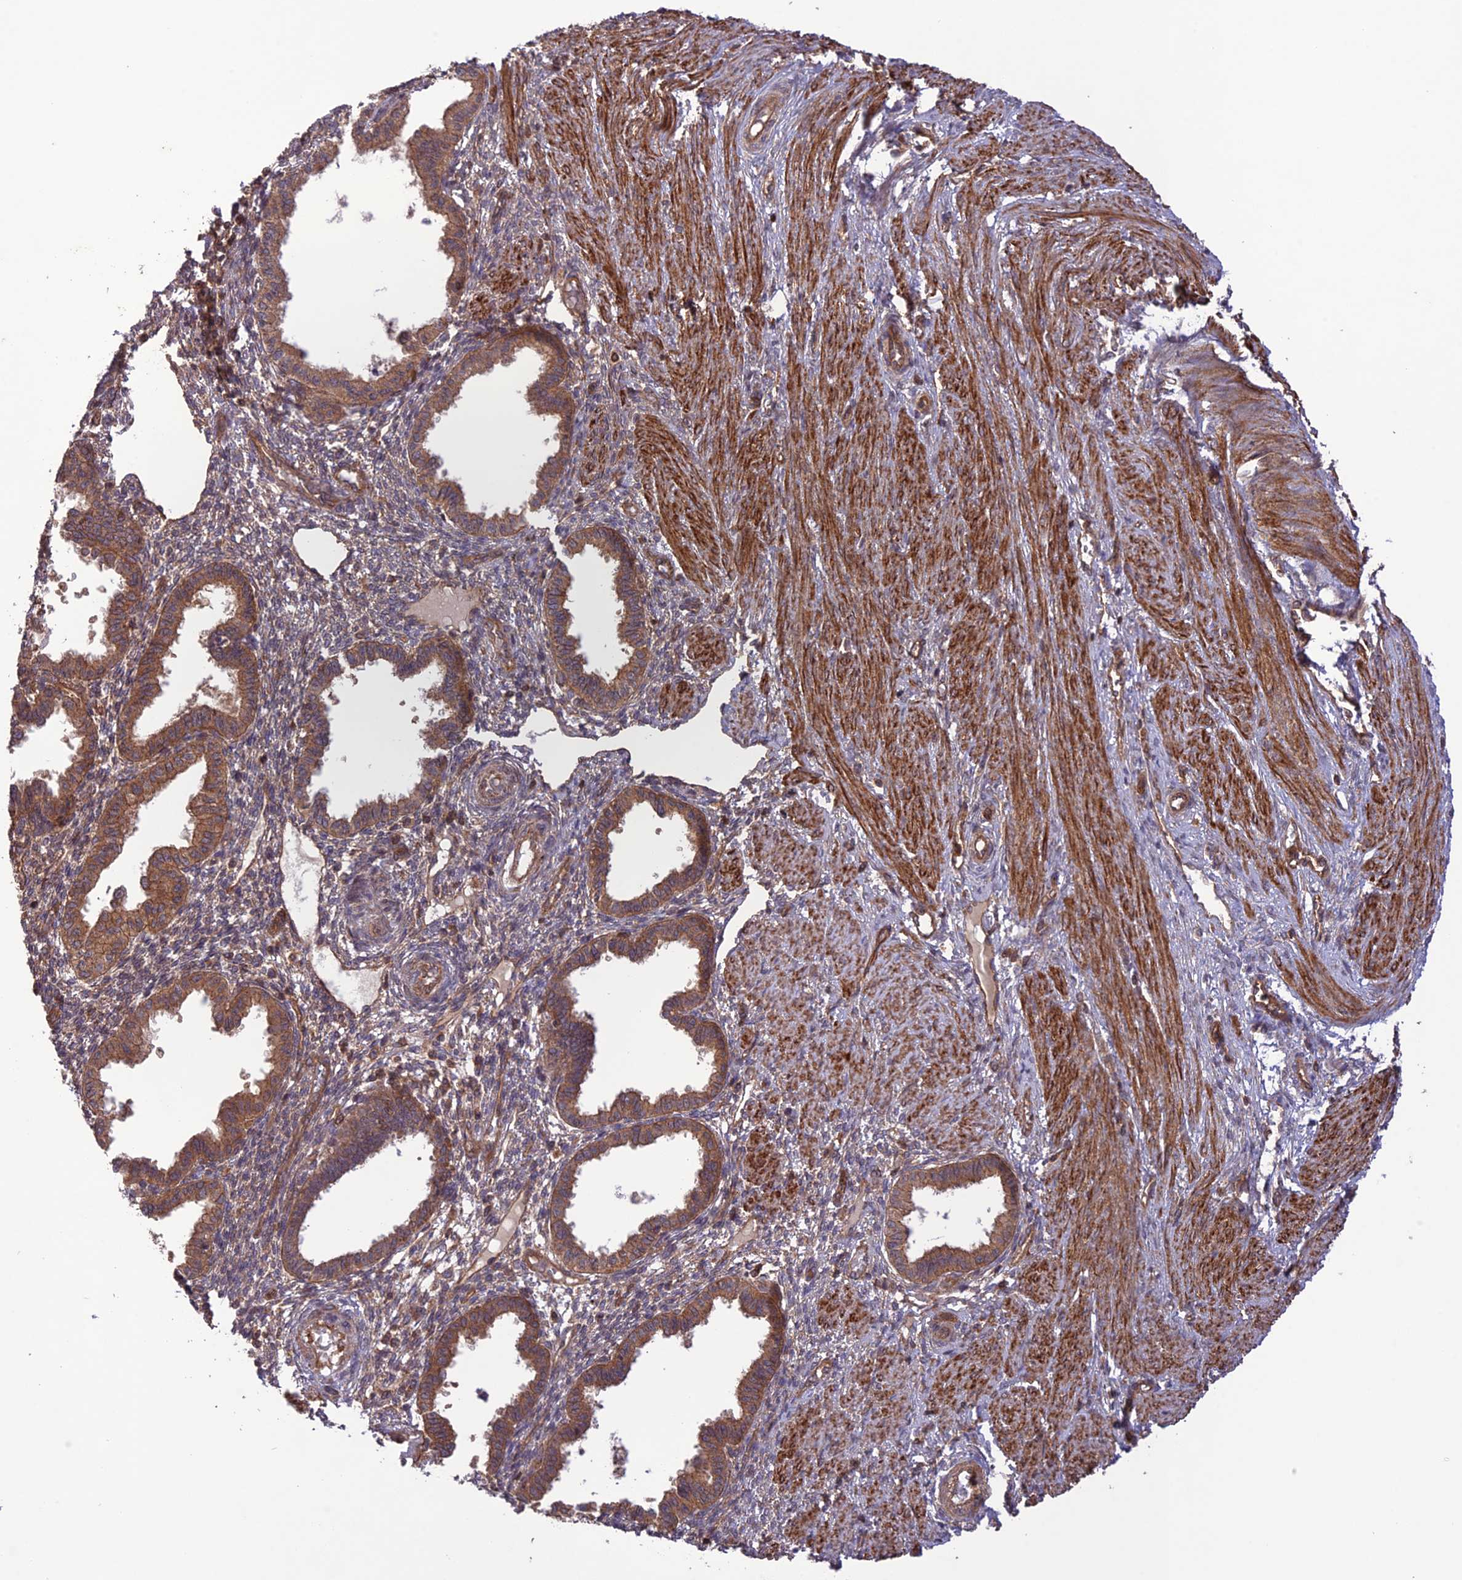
{"staining": {"intensity": "weak", "quantity": "<25%", "location": "cytoplasmic/membranous"}, "tissue": "endometrium", "cell_type": "Cells in endometrial stroma", "image_type": "normal", "snomed": [{"axis": "morphology", "description": "Normal tissue, NOS"}, {"axis": "topography", "description": "Endometrium"}], "caption": "Immunohistochemical staining of normal endometrium displays no significant staining in cells in endometrial stroma. (DAB (3,3'-diaminobenzidine) immunohistochemistry (IHC) visualized using brightfield microscopy, high magnification).", "gene": "FCHSD1", "patient": {"sex": "female", "age": 33}}